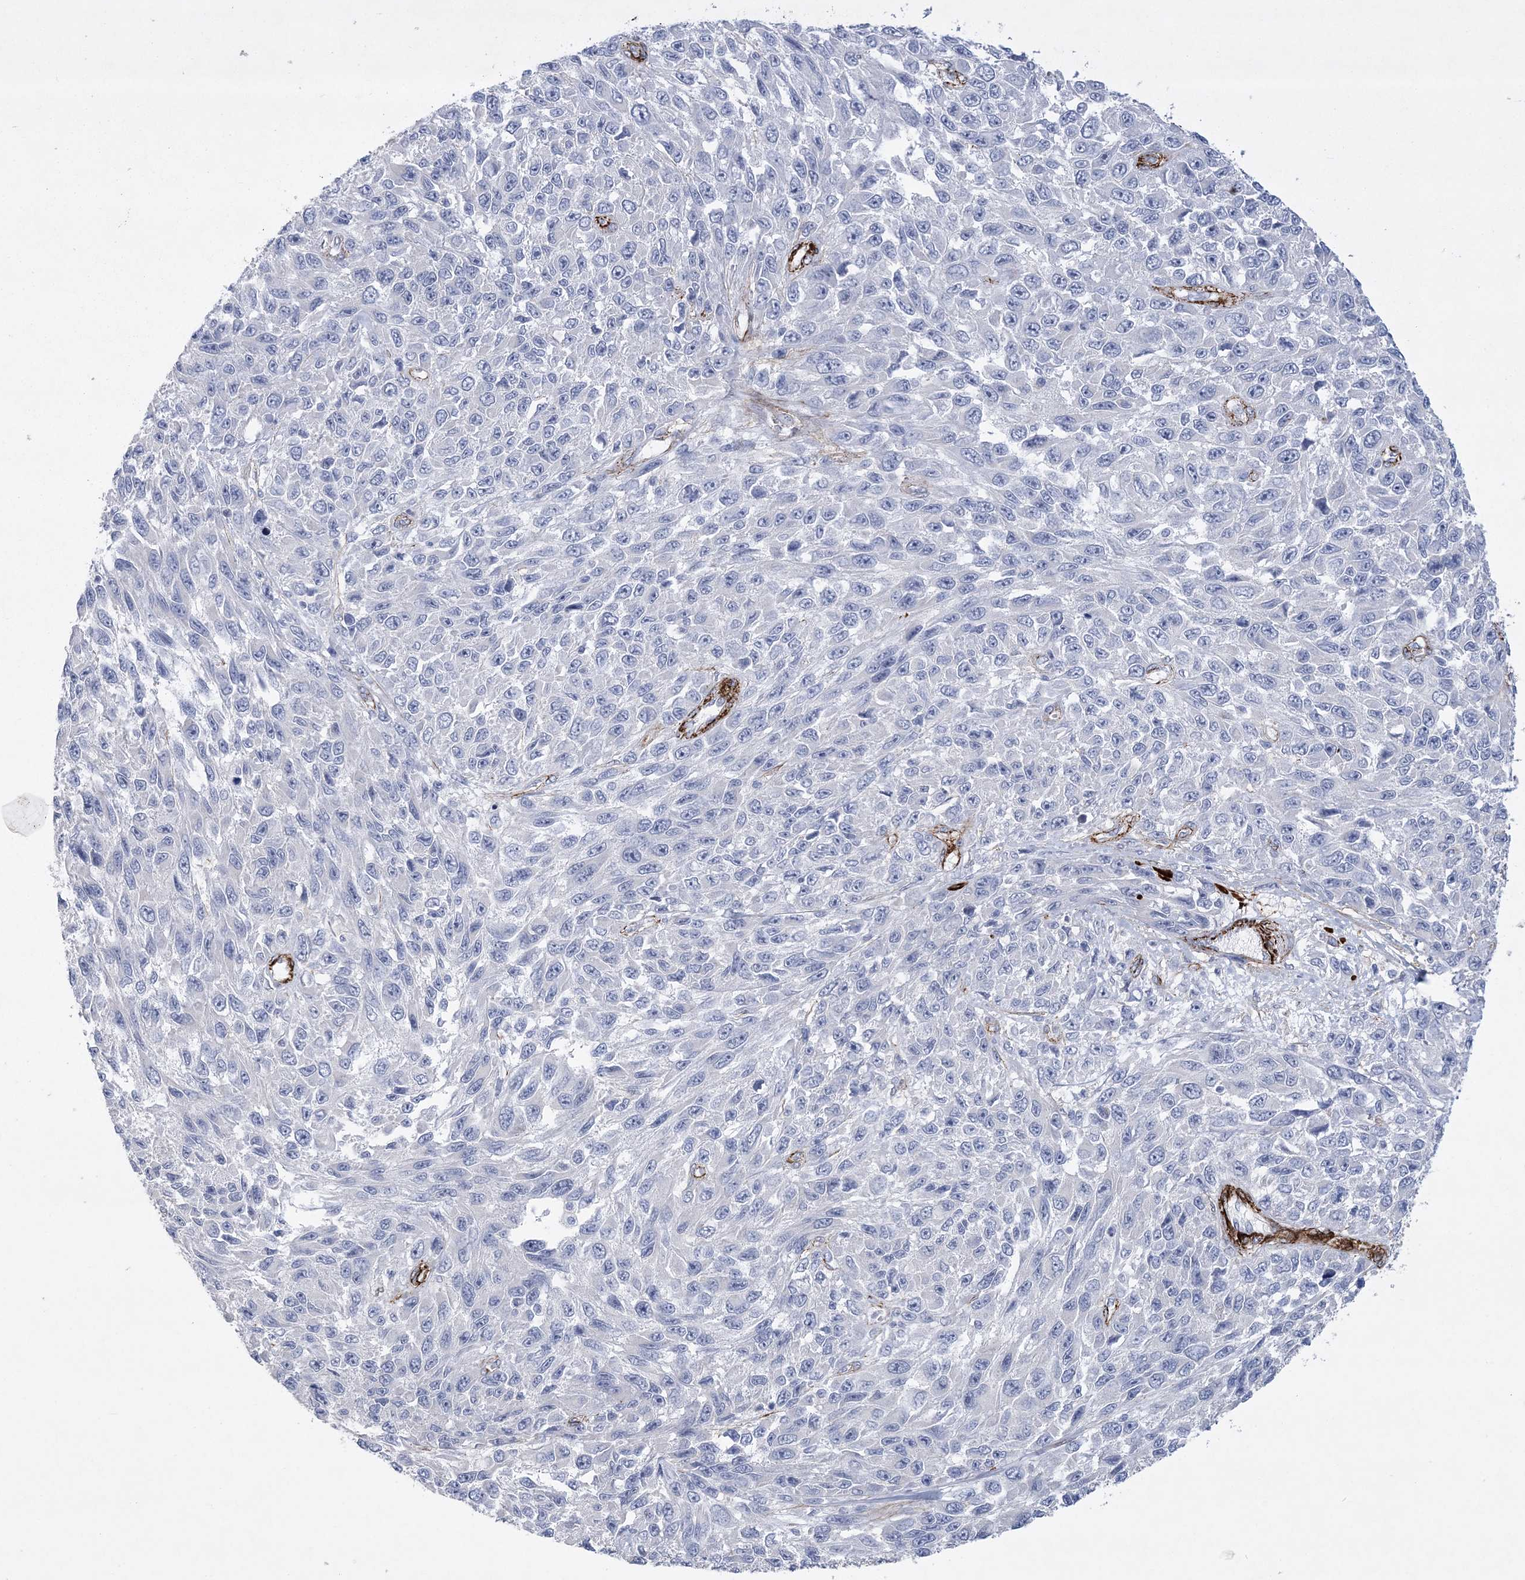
{"staining": {"intensity": "negative", "quantity": "none", "location": "none"}, "tissue": "melanoma", "cell_type": "Tumor cells", "image_type": "cancer", "snomed": [{"axis": "morphology", "description": "Malignant melanoma, NOS"}, {"axis": "topography", "description": "Skin"}], "caption": "Malignant melanoma was stained to show a protein in brown. There is no significant staining in tumor cells. The staining is performed using DAB (3,3'-diaminobenzidine) brown chromogen with nuclei counter-stained in using hematoxylin.", "gene": "ARSJ", "patient": {"sex": "female", "age": 96}}